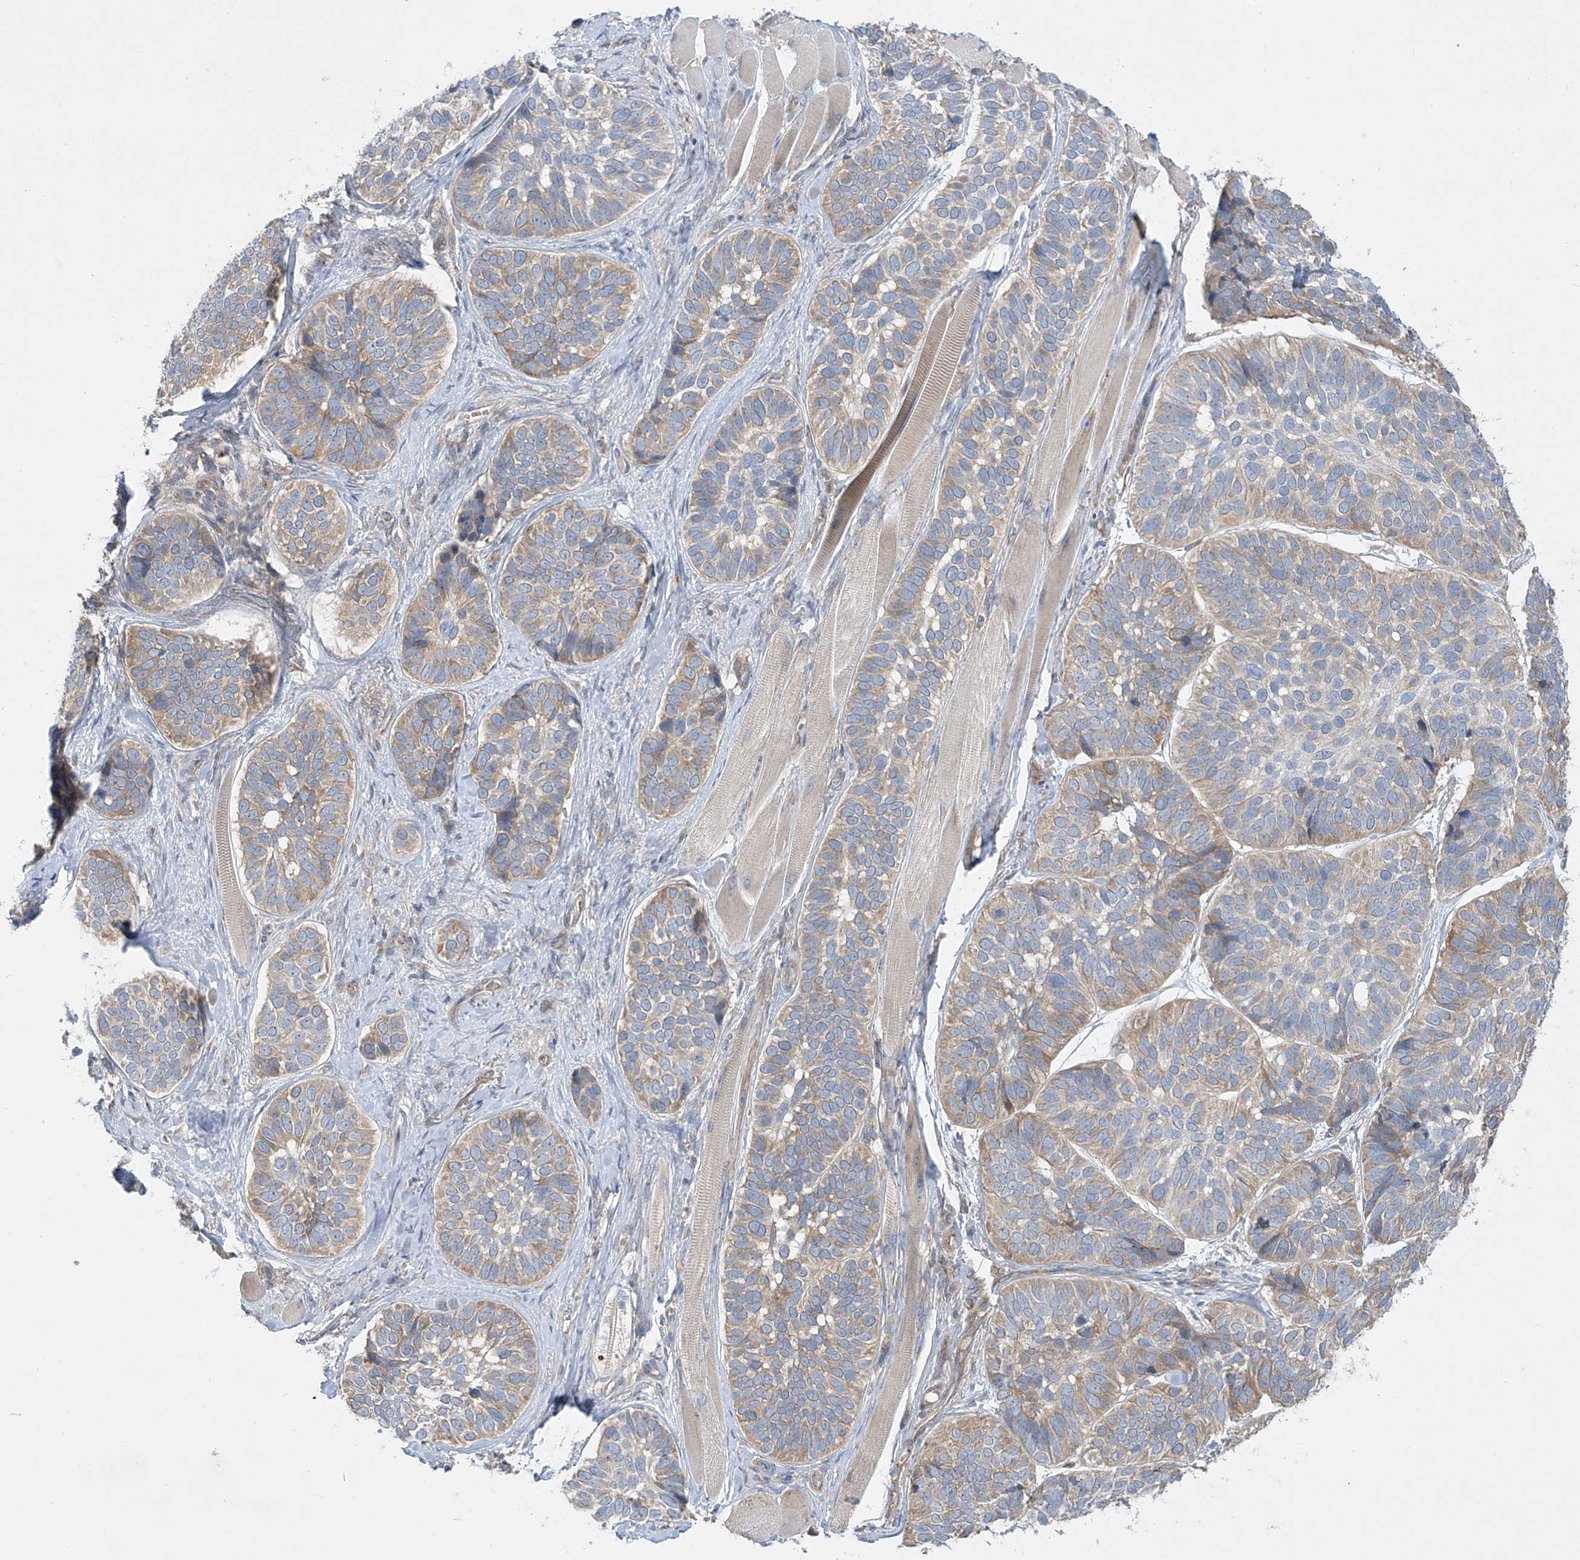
{"staining": {"intensity": "moderate", "quantity": ">75%", "location": "cytoplasmic/membranous"}, "tissue": "skin cancer", "cell_type": "Tumor cells", "image_type": "cancer", "snomed": [{"axis": "morphology", "description": "Basal cell carcinoma"}, {"axis": "topography", "description": "Skin"}], "caption": "Human basal cell carcinoma (skin) stained with a brown dye demonstrates moderate cytoplasmic/membranous positive positivity in about >75% of tumor cells.", "gene": "TJAP1", "patient": {"sex": "male", "age": 62}}